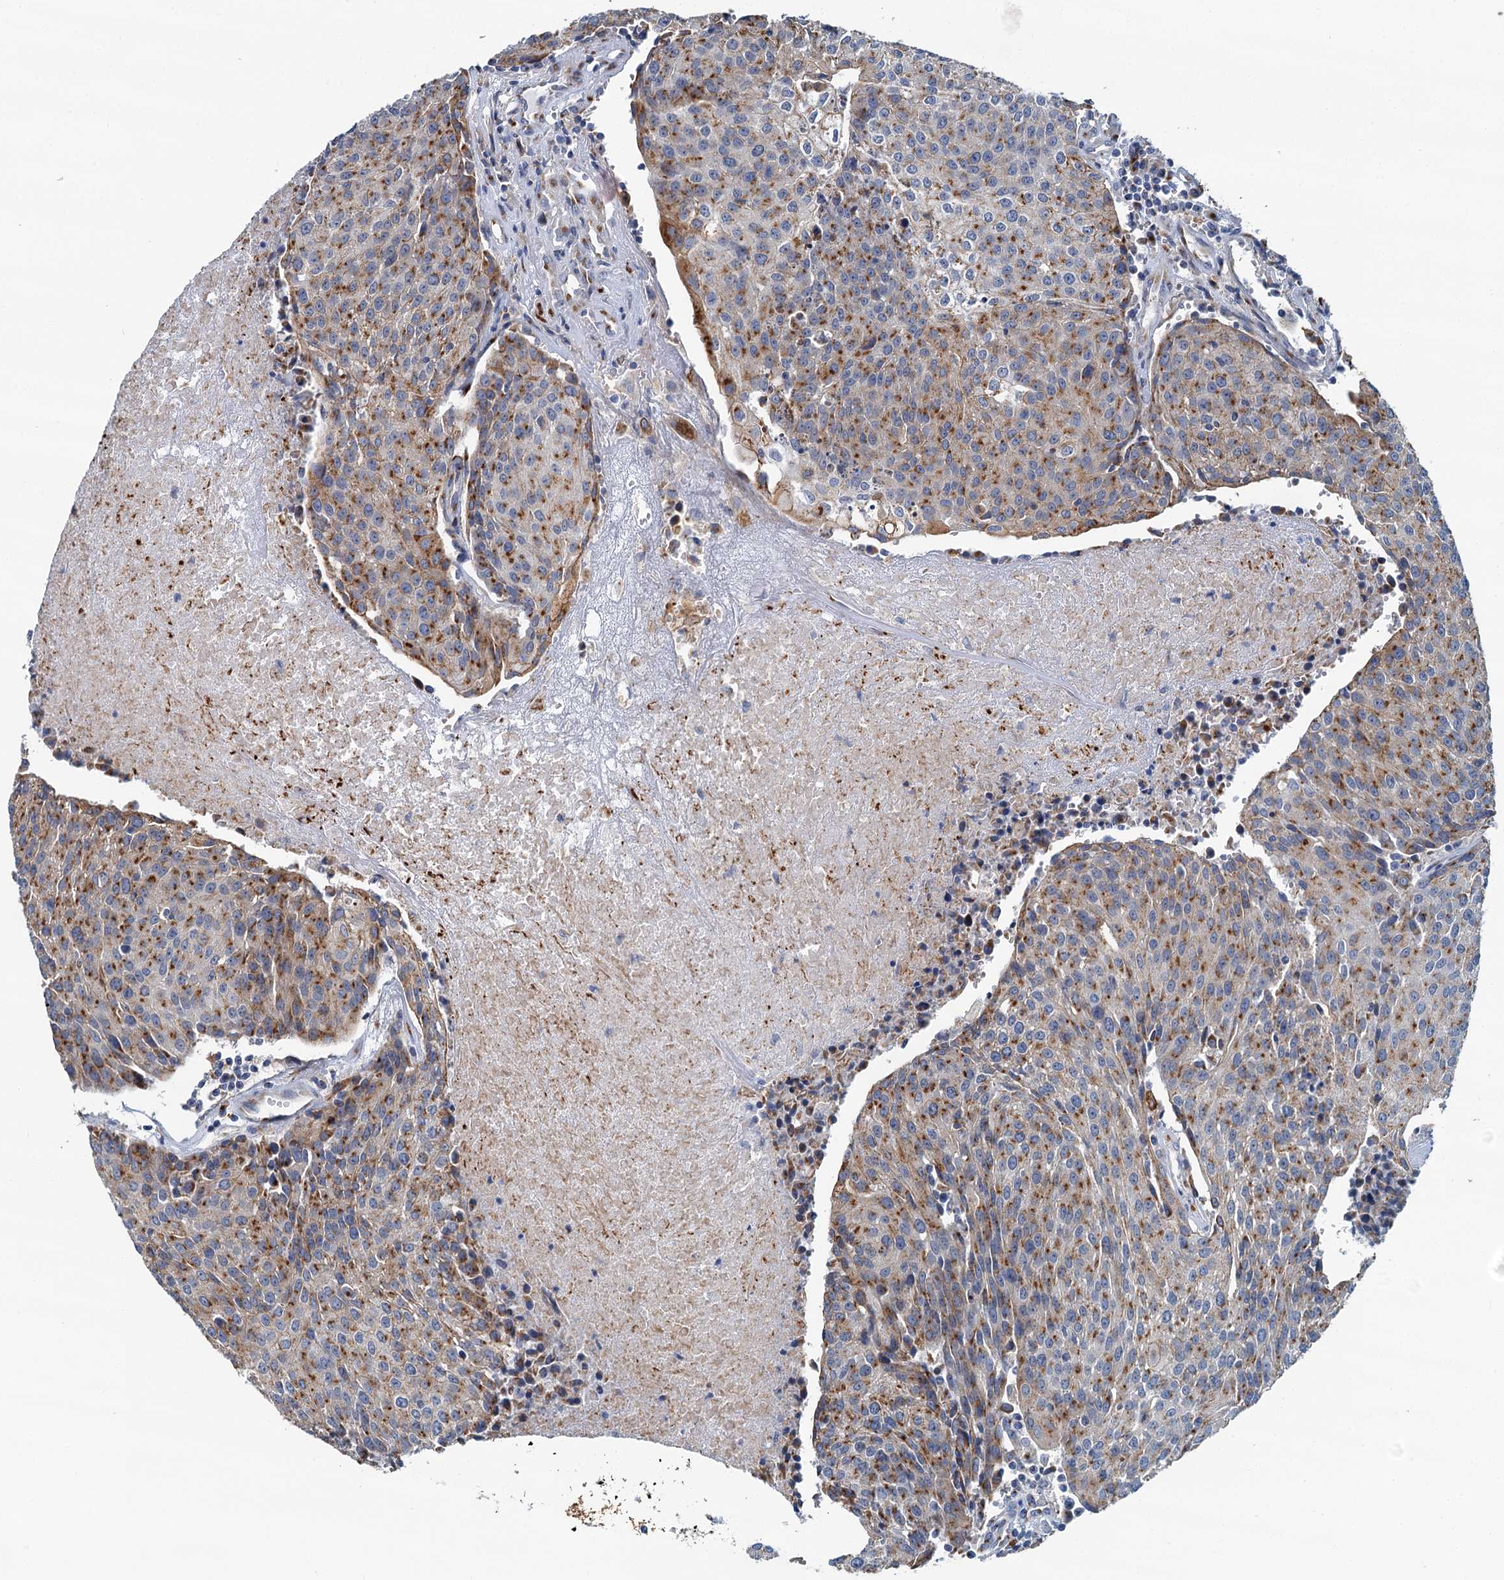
{"staining": {"intensity": "moderate", "quantity": ">75%", "location": "cytoplasmic/membranous"}, "tissue": "urothelial cancer", "cell_type": "Tumor cells", "image_type": "cancer", "snomed": [{"axis": "morphology", "description": "Urothelial carcinoma, High grade"}, {"axis": "topography", "description": "Urinary bladder"}], "caption": "IHC of human urothelial cancer exhibits medium levels of moderate cytoplasmic/membranous expression in approximately >75% of tumor cells. Using DAB (3,3'-diaminobenzidine) (brown) and hematoxylin (blue) stains, captured at high magnification using brightfield microscopy.", "gene": "BET1L", "patient": {"sex": "female", "age": 85}}